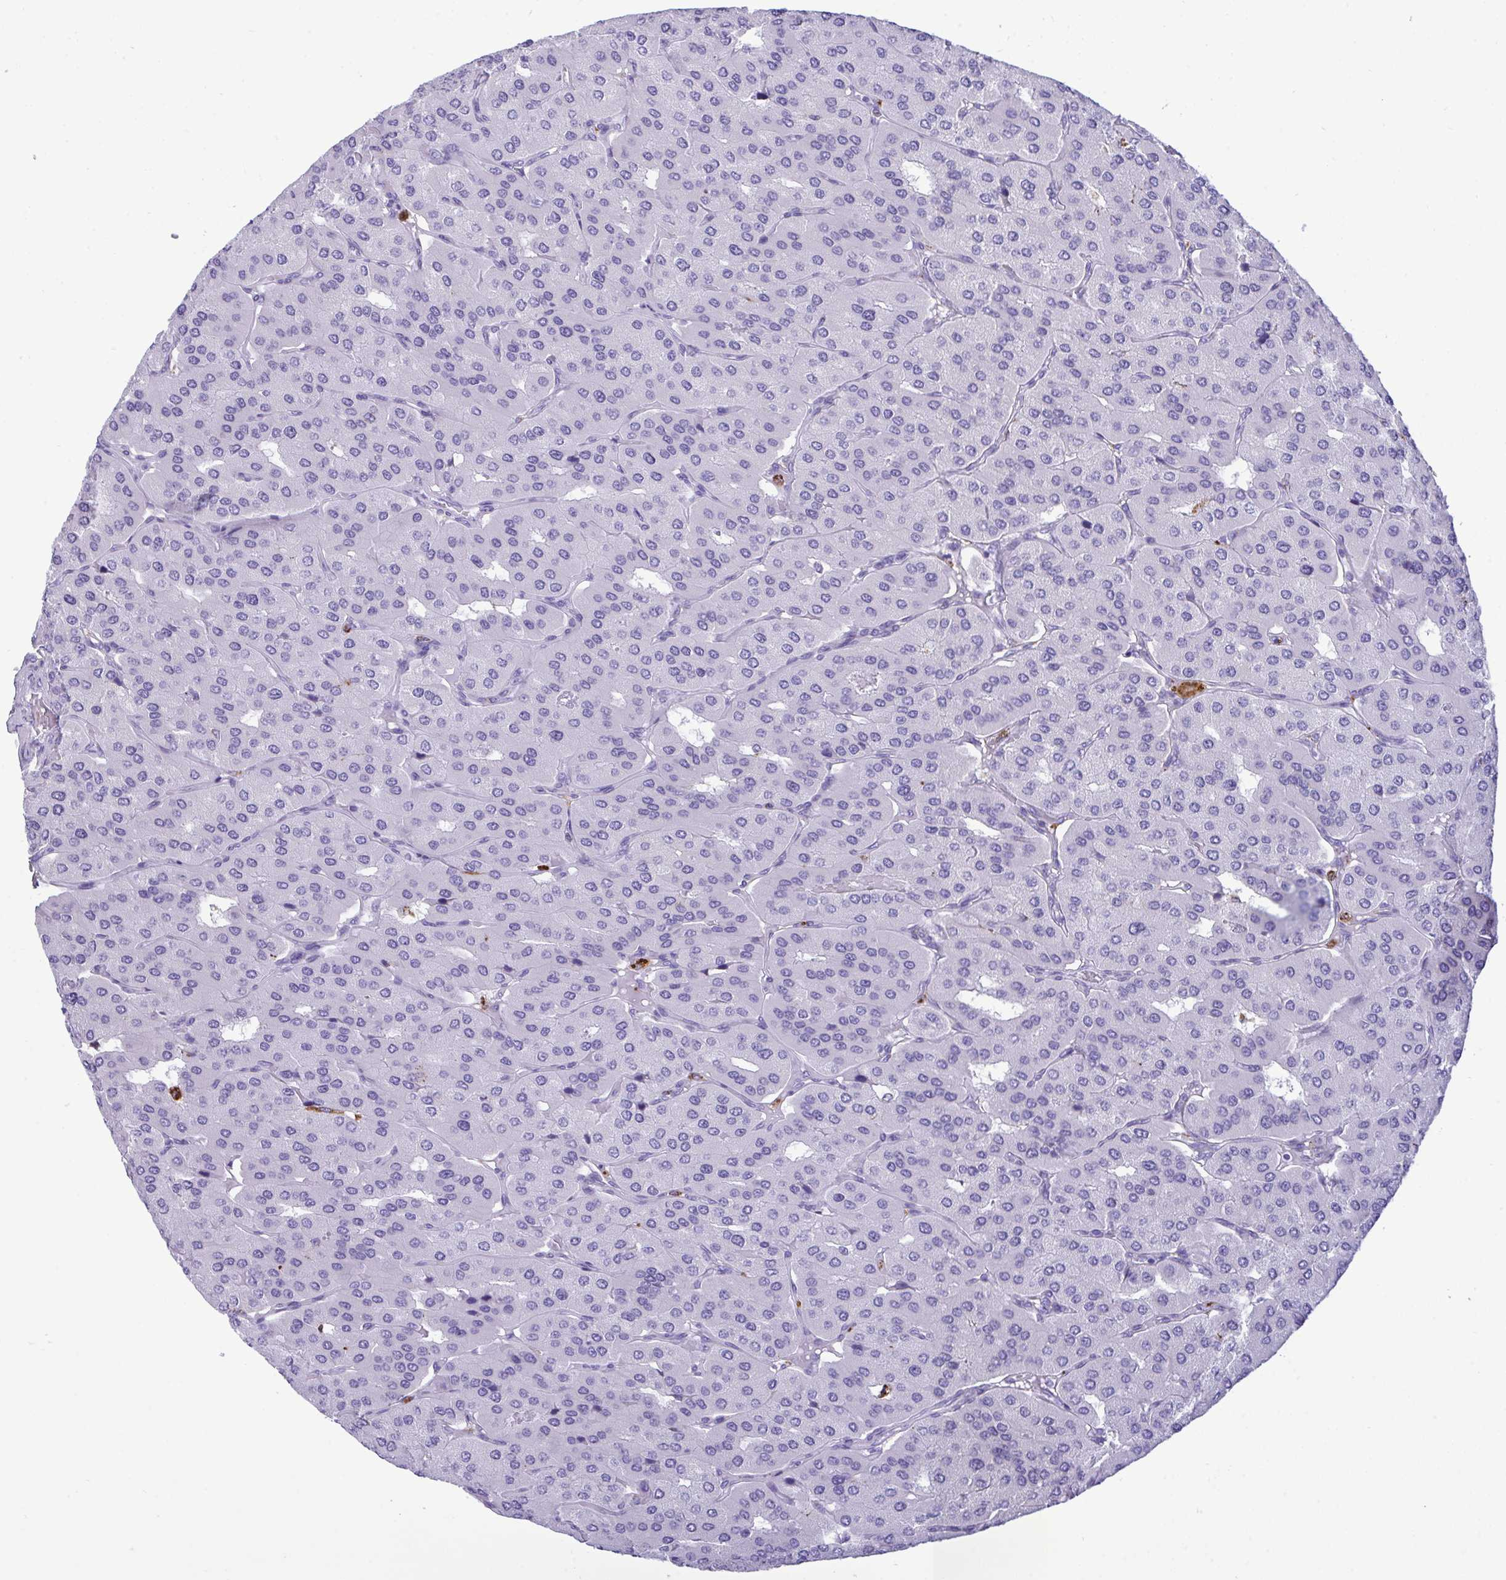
{"staining": {"intensity": "negative", "quantity": "none", "location": "none"}, "tissue": "parathyroid gland", "cell_type": "Glandular cells", "image_type": "normal", "snomed": [{"axis": "morphology", "description": "Normal tissue, NOS"}, {"axis": "morphology", "description": "Adenoma, NOS"}, {"axis": "topography", "description": "Parathyroid gland"}], "caption": "A high-resolution image shows immunohistochemistry staining of normal parathyroid gland, which shows no significant staining in glandular cells. Nuclei are stained in blue.", "gene": "CPVL", "patient": {"sex": "female", "age": 86}}